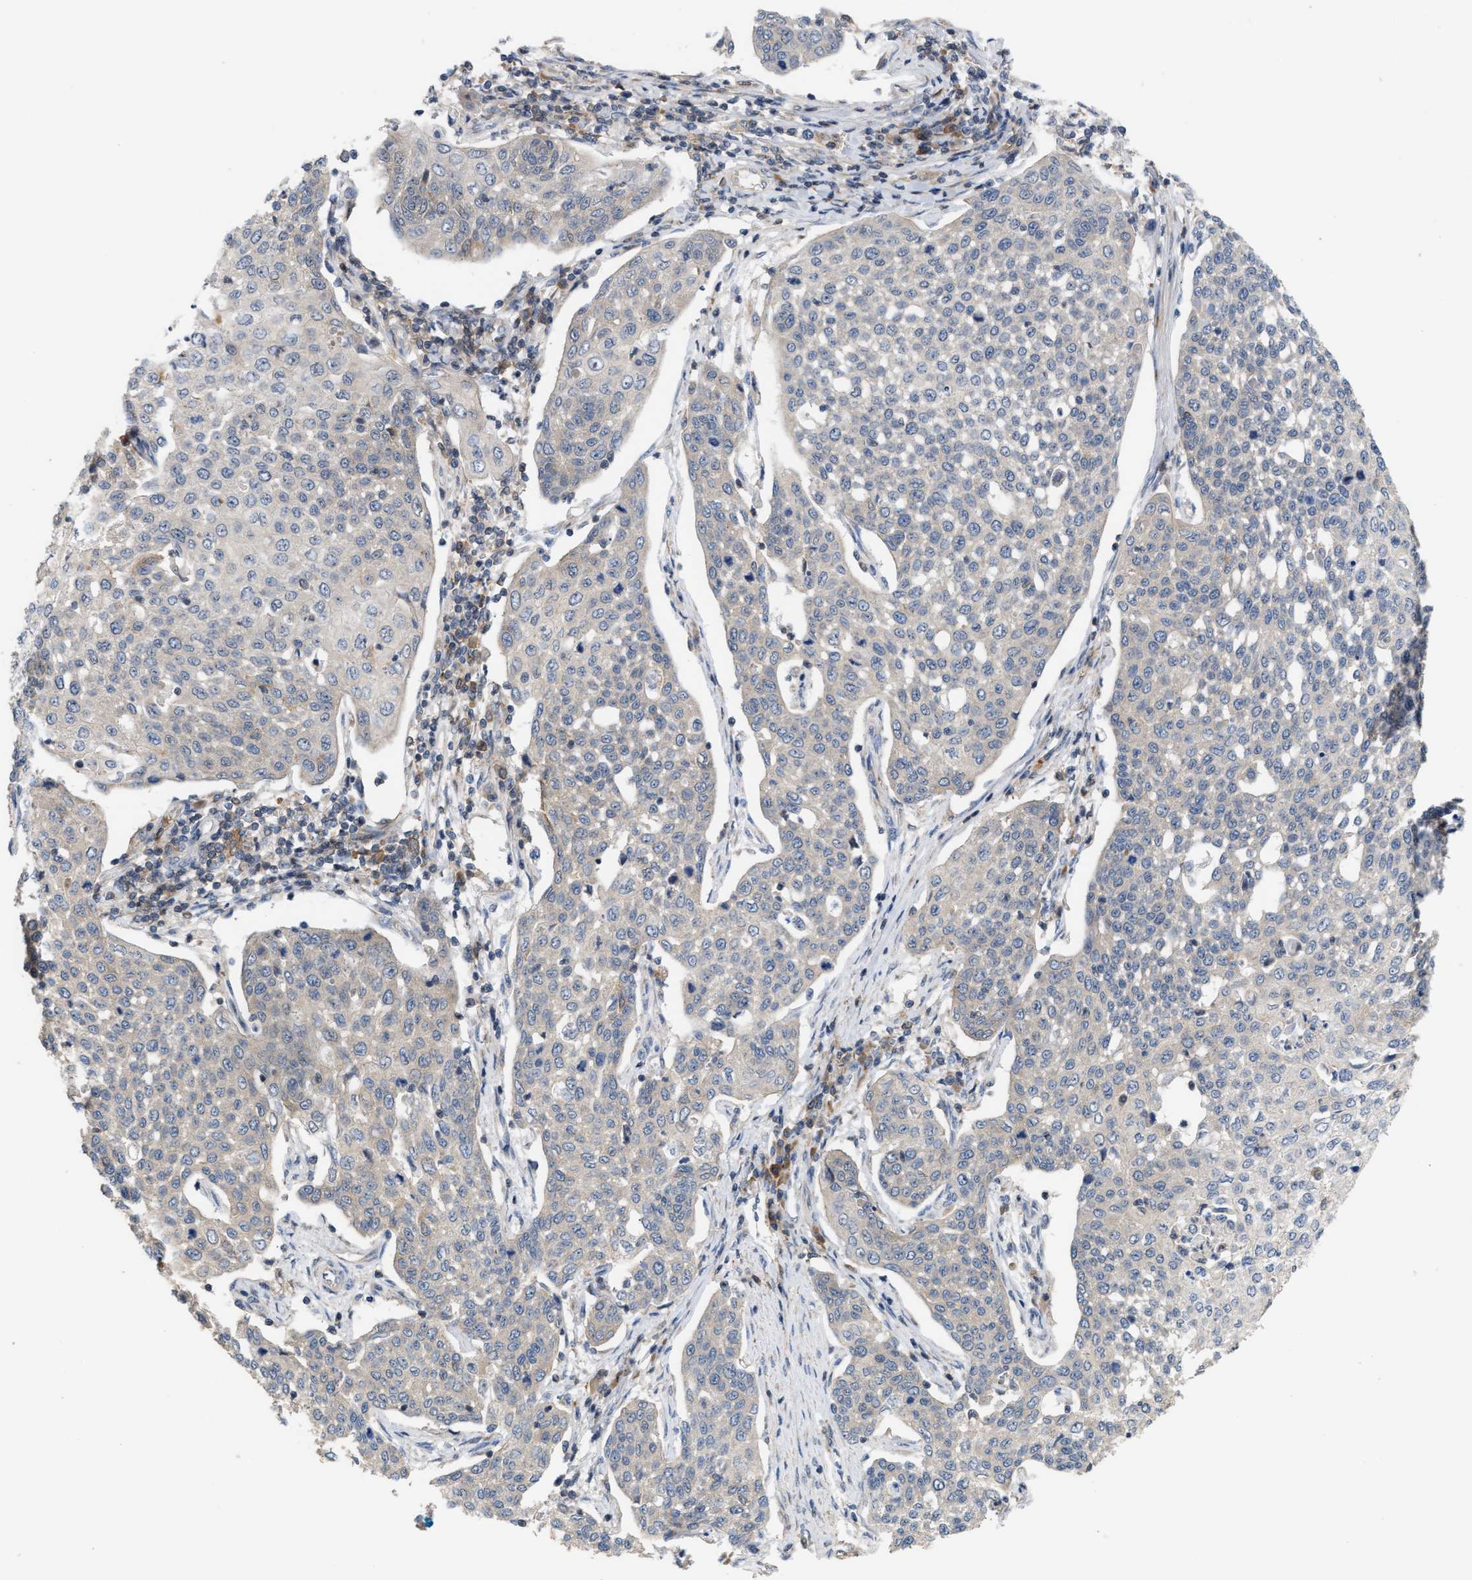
{"staining": {"intensity": "negative", "quantity": "none", "location": "none"}, "tissue": "cervical cancer", "cell_type": "Tumor cells", "image_type": "cancer", "snomed": [{"axis": "morphology", "description": "Squamous cell carcinoma, NOS"}, {"axis": "topography", "description": "Cervix"}], "caption": "Immunohistochemical staining of human cervical cancer shows no significant staining in tumor cells.", "gene": "DBNL", "patient": {"sex": "female", "age": 34}}